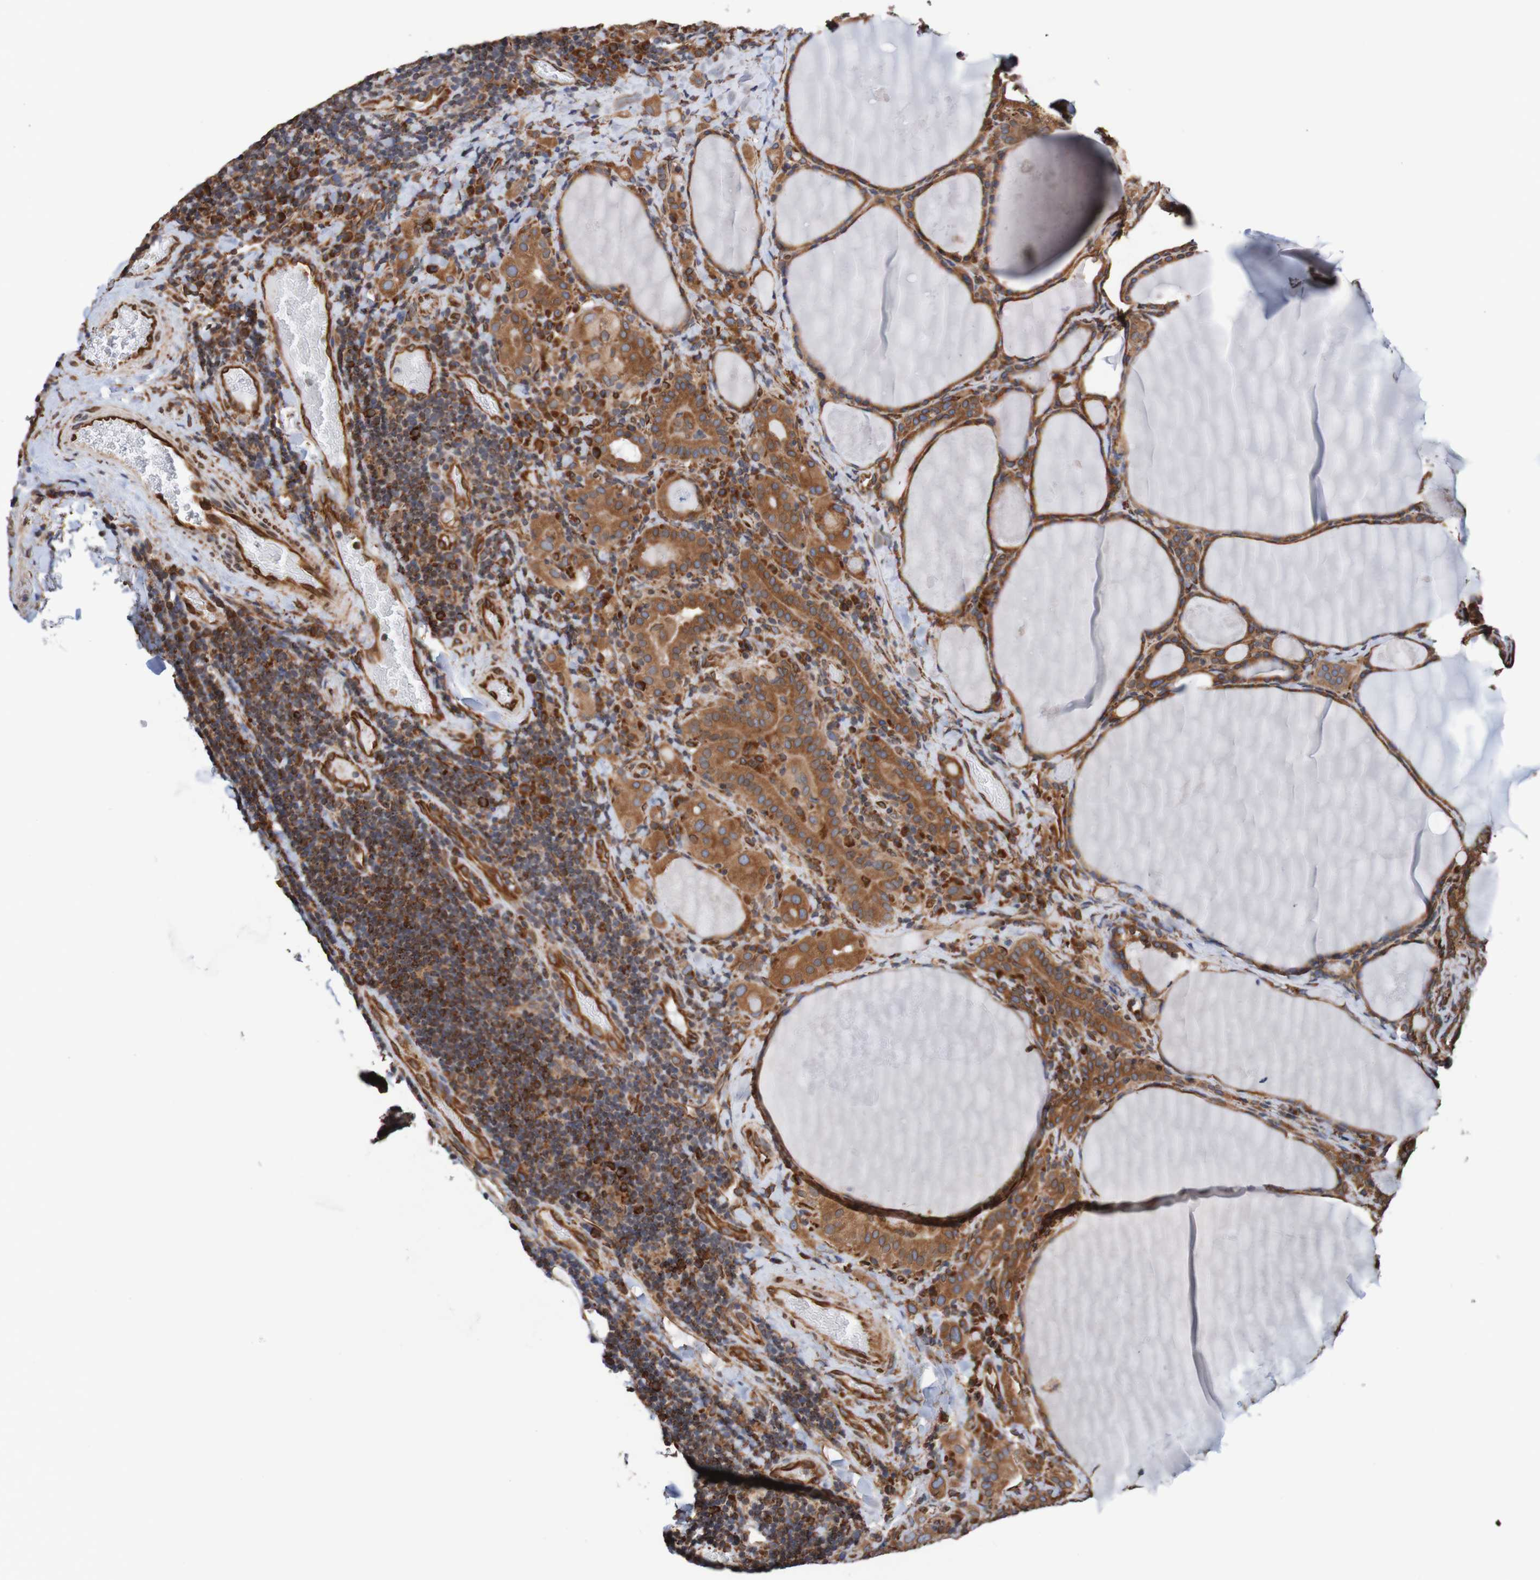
{"staining": {"intensity": "strong", "quantity": ">75%", "location": "cytoplasmic/membranous,nuclear"}, "tissue": "thyroid cancer", "cell_type": "Tumor cells", "image_type": "cancer", "snomed": [{"axis": "morphology", "description": "Papillary adenocarcinoma, NOS"}, {"axis": "topography", "description": "Thyroid gland"}], "caption": "The micrograph shows staining of papillary adenocarcinoma (thyroid), revealing strong cytoplasmic/membranous and nuclear protein positivity (brown color) within tumor cells.", "gene": "TMEM109", "patient": {"sex": "female", "age": 42}}